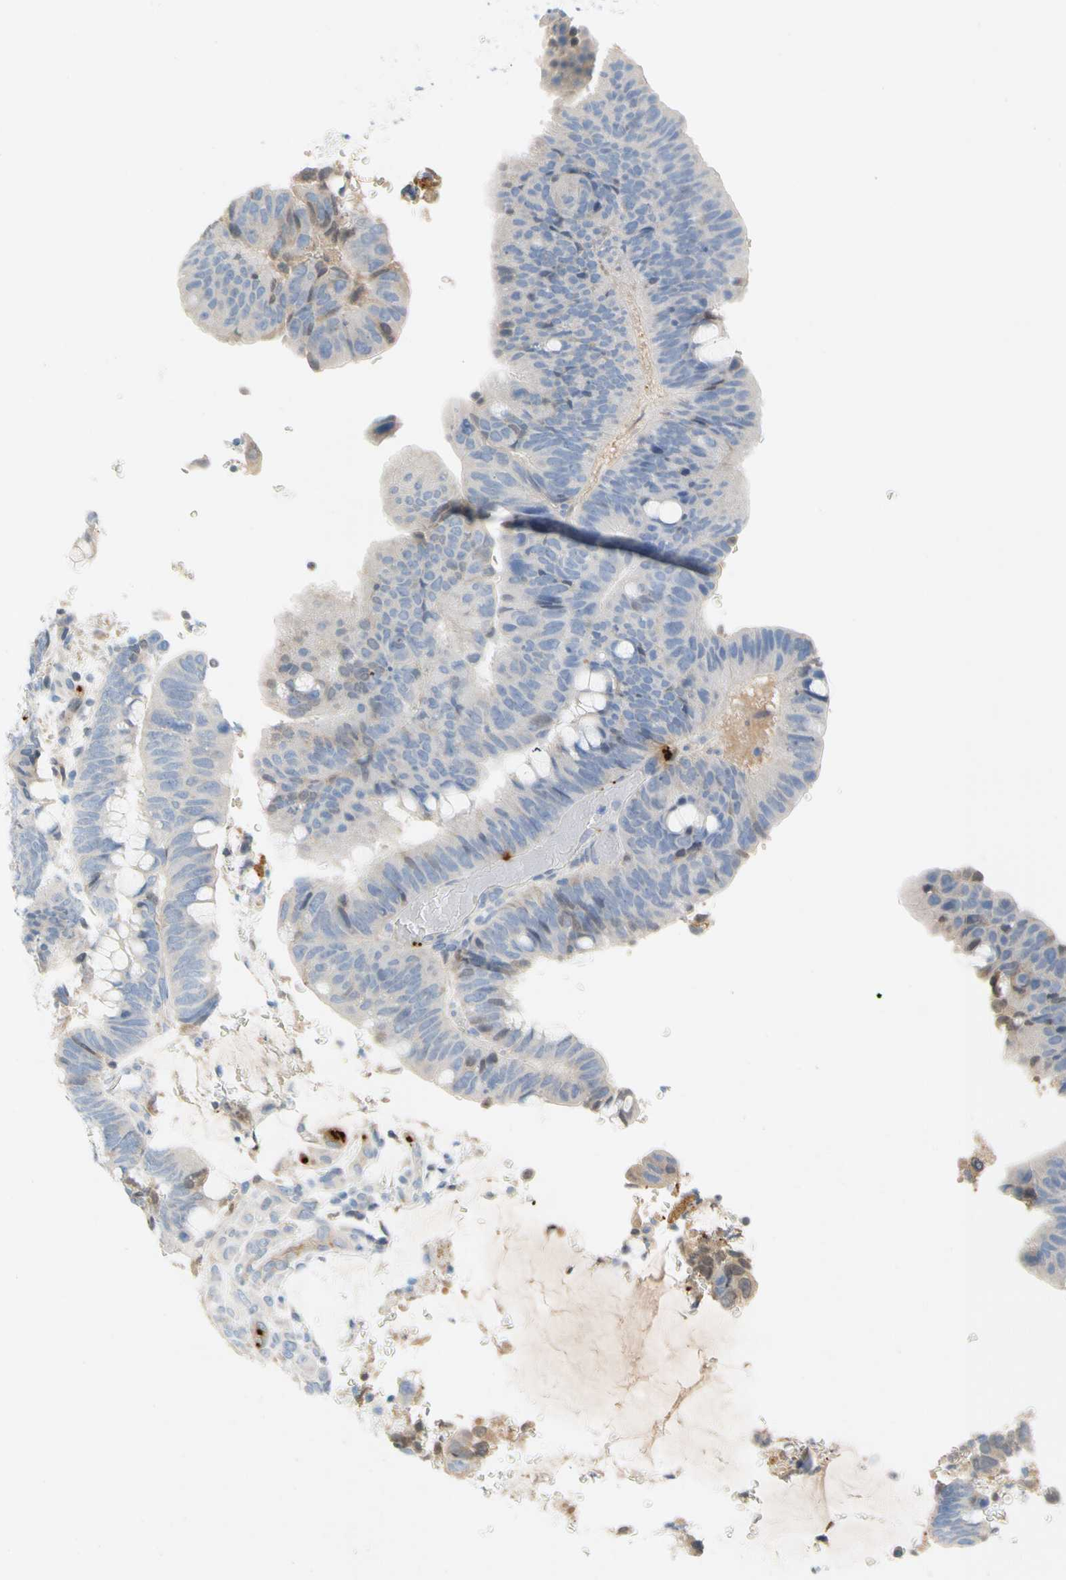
{"staining": {"intensity": "negative", "quantity": "none", "location": "none"}, "tissue": "colorectal cancer", "cell_type": "Tumor cells", "image_type": "cancer", "snomed": [{"axis": "morphology", "description": "Normal tissue, NOS"}, {"axis": "morphology", "description": "Adenocarcinoma, NOS"}, {"axis": "topography", "description": "Rectum"}, {"axis": "topography", "description": "Peripheral nerve tissue"}], "caption": "Immunohistochemical staining of human colorectal cancer shows no significant expression in tumor cells.", "gene": "PPBP", "patient": {"sex": "male", "age": 92}}